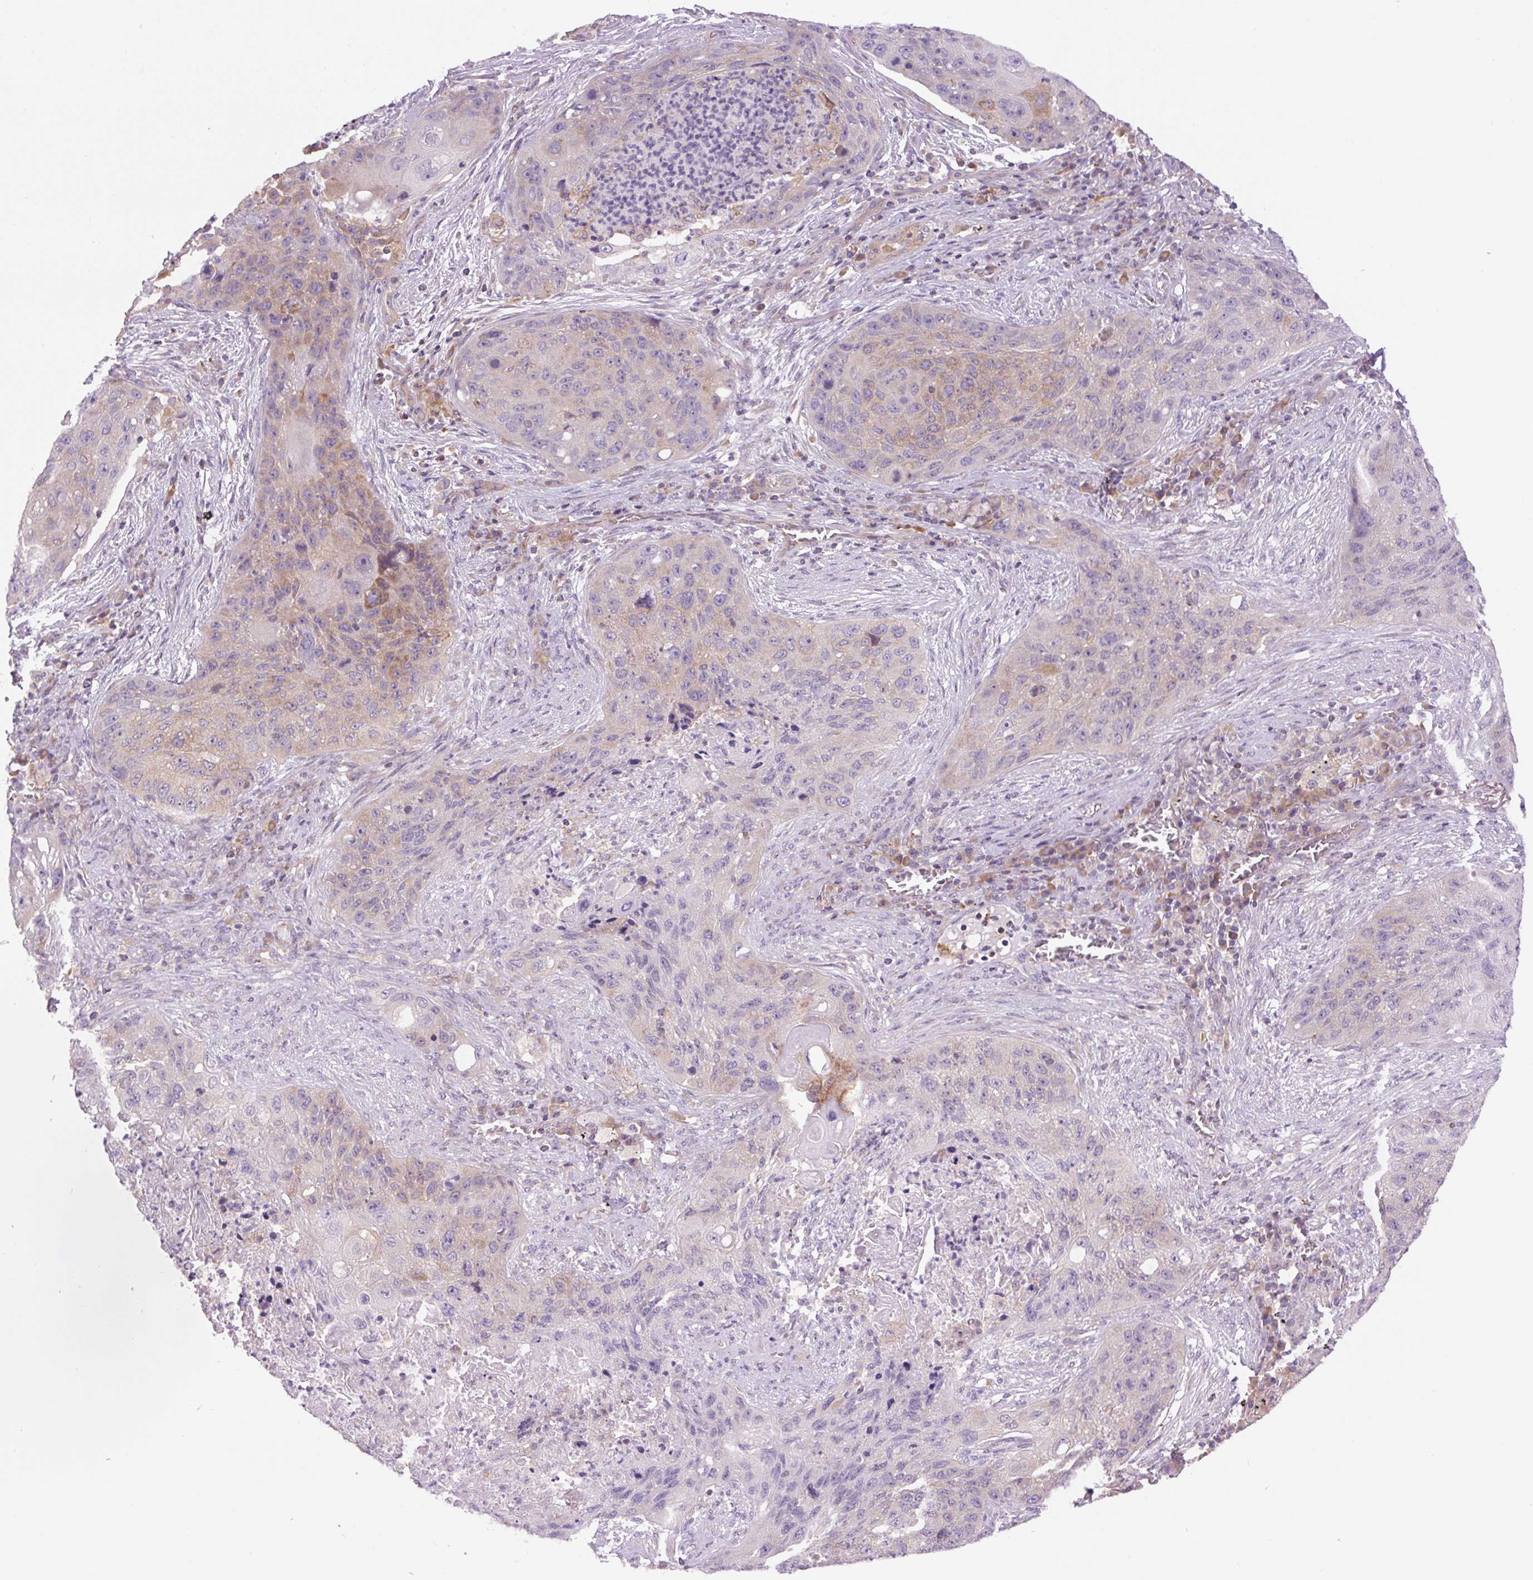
{"staining": {"intensity": "weak", "quantity": "<25%", "location": "cytoplasmic/membranous"}, "tissue": "lung cancer", "cell_type": "Tumor cells", "image_type": "cancer", "snomed": [{"axis": "morphology", "description": "Squamous cell carcinoma, NOS"}, {"axis": "topography", "description": "Lung"}], "caption": "Immunohistochemical staining of human squamous cell carcinoma (lung) displays no significant expression in tumor cells.", "gene": "MINK1", "patient": {"sex": "female", "age": 63}}